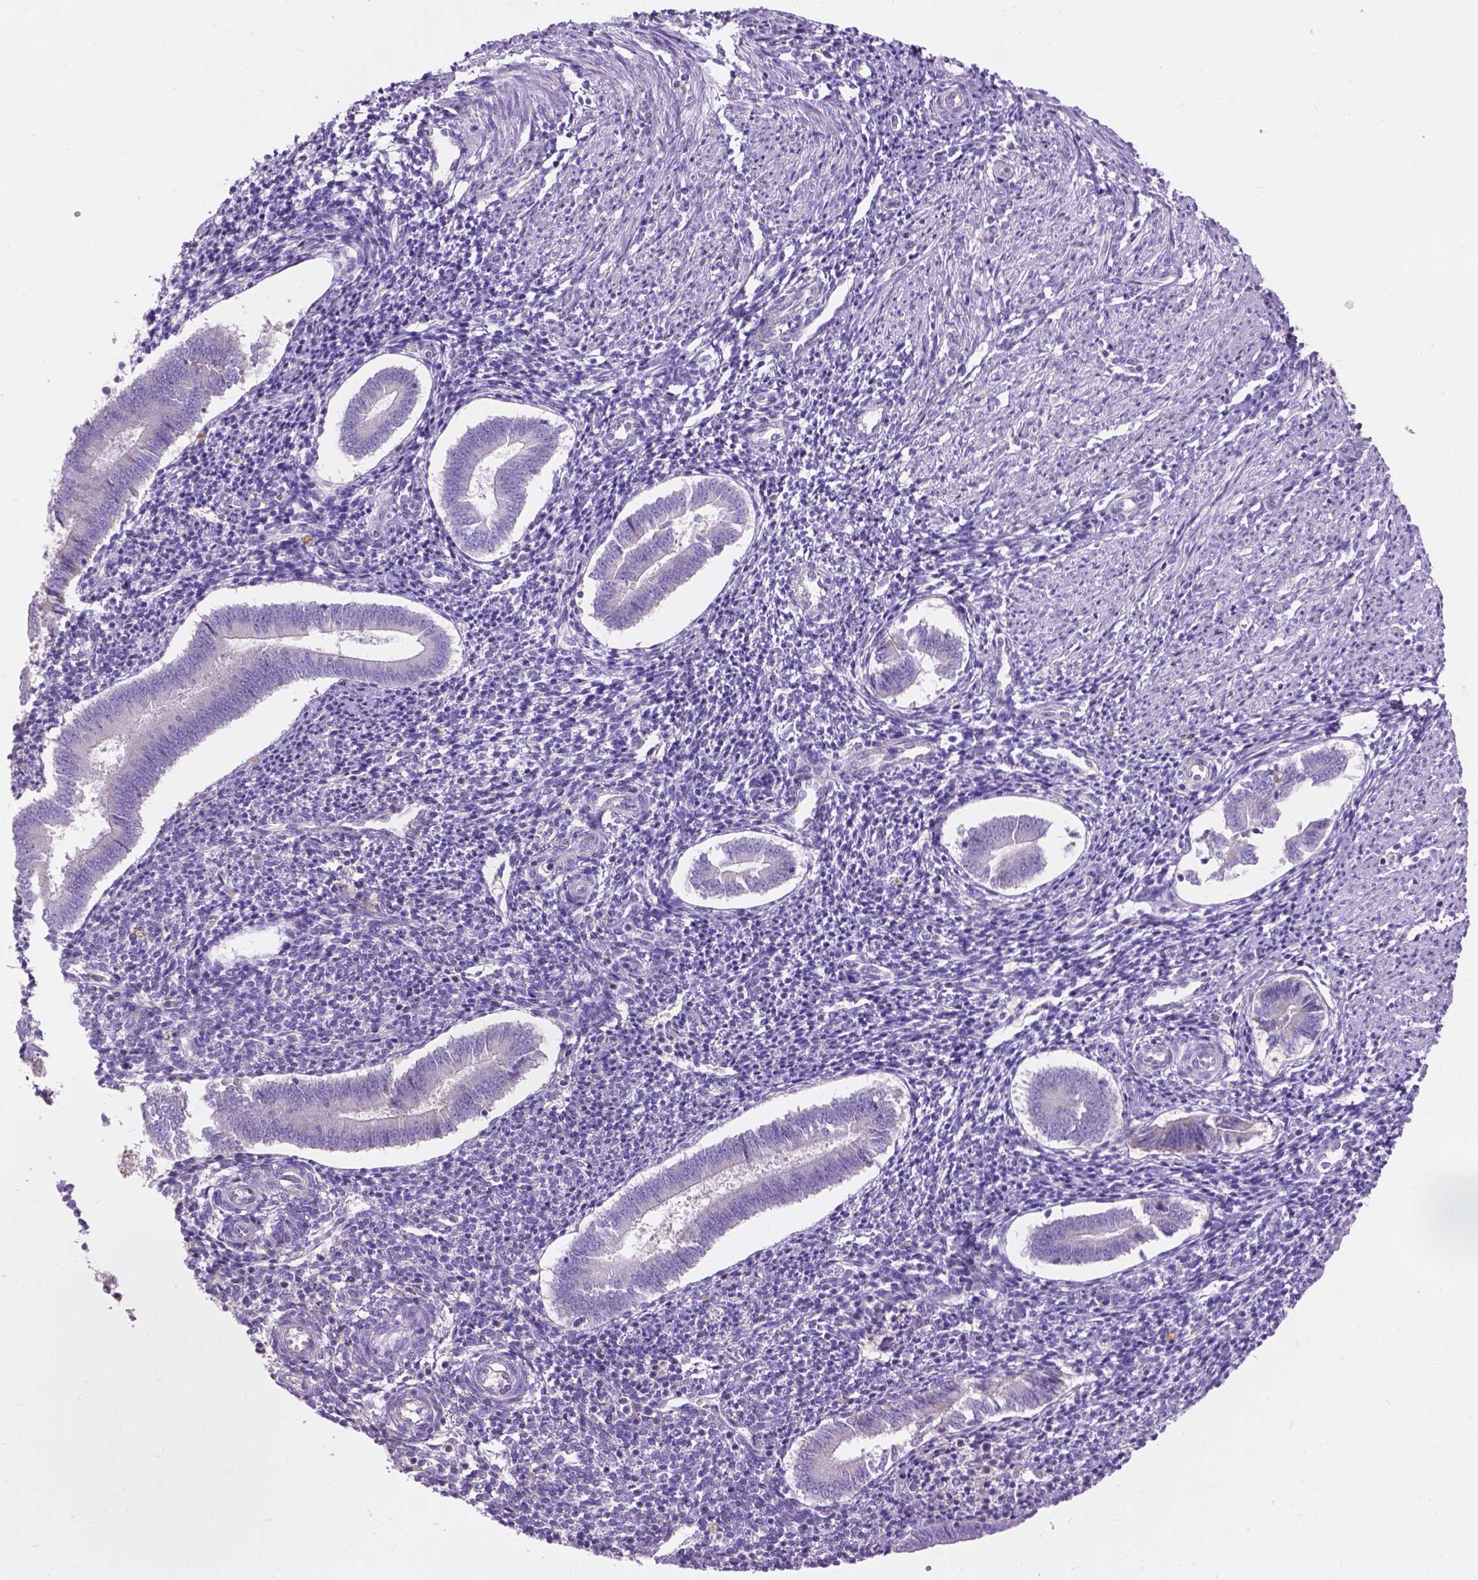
{"staining": {"intensity": "negative", "quantity": "none", "location": "none"}, "tissue": "endometrium", "cell_type": "Cells in endometrial stroma", "image_type": "normal", "snomed": [{"axis": "morphology", "description": "Normal tissue, NOS"}, {"axis": "topography", "description": "Endometrium"}], "caption": "Photomicrograph shows no protein staining in cells in endometrial stroma of unremarkable endometrium. (DAB immunohistochemistry visualized using brightfield microscopy, high magnification).", "gene": "NOXO1", "patient": {"sex": "female", "age": 25}}